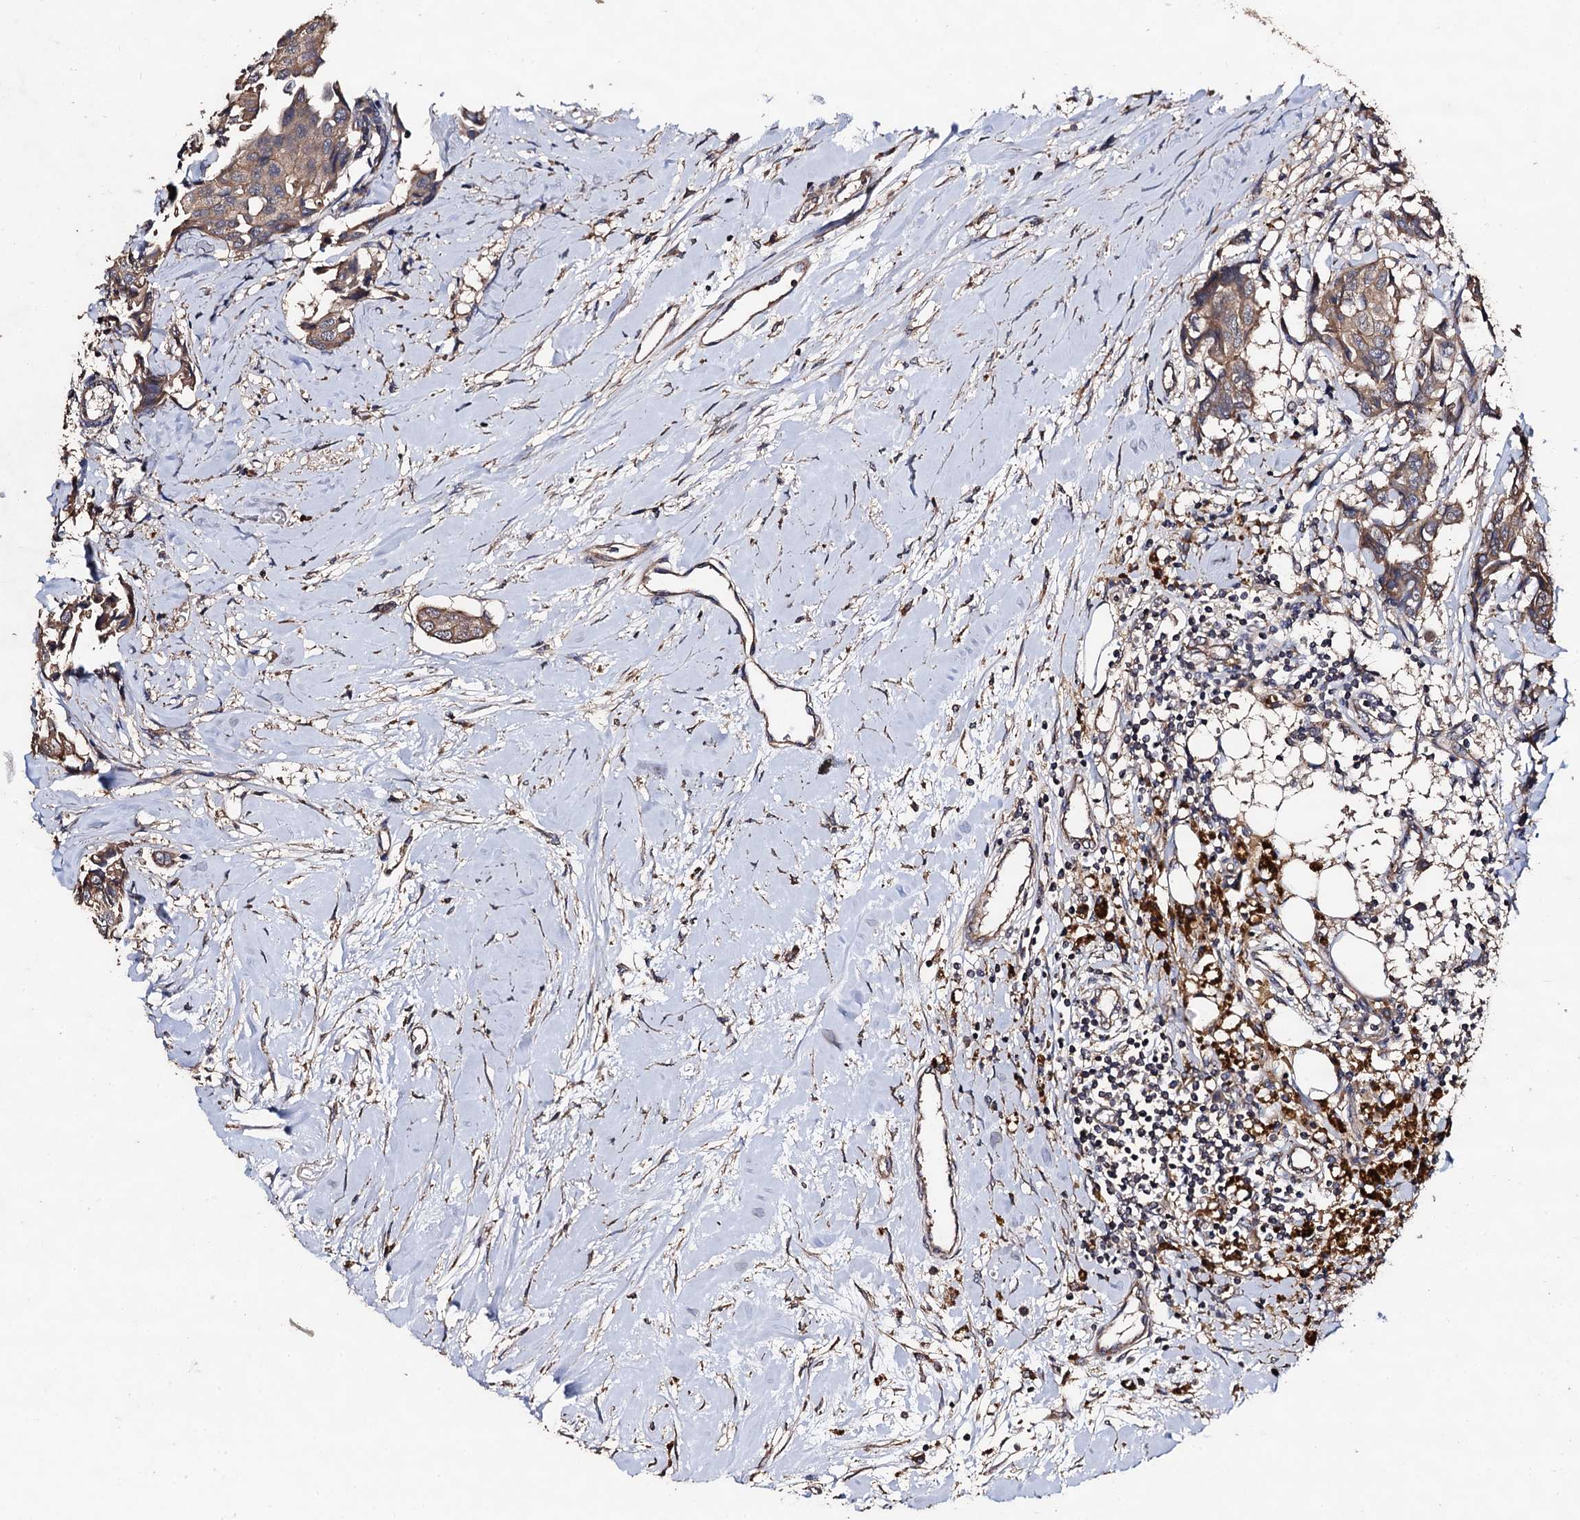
{"staining": {"intensity": "weak", "quantity": ">75%", "location": "cytoplasmic/membranous"}, "tissue": "breast cancer", "cell_type": "Tumor cells", "image_type": "cancer", "snomed": [{"axis": "morphology", "description": "Duct carcinoma"}, {"axis": "topography", "description": "Breast"}], "caption": "Breast infiltrating ductal carcinoma stained with a brown dye exhibits weak cytoplasmic/membranous positive positivity in about >75% of tumor cells.", "gene": "PPTC7", "patient": {"sex": "female", "age": 80}}